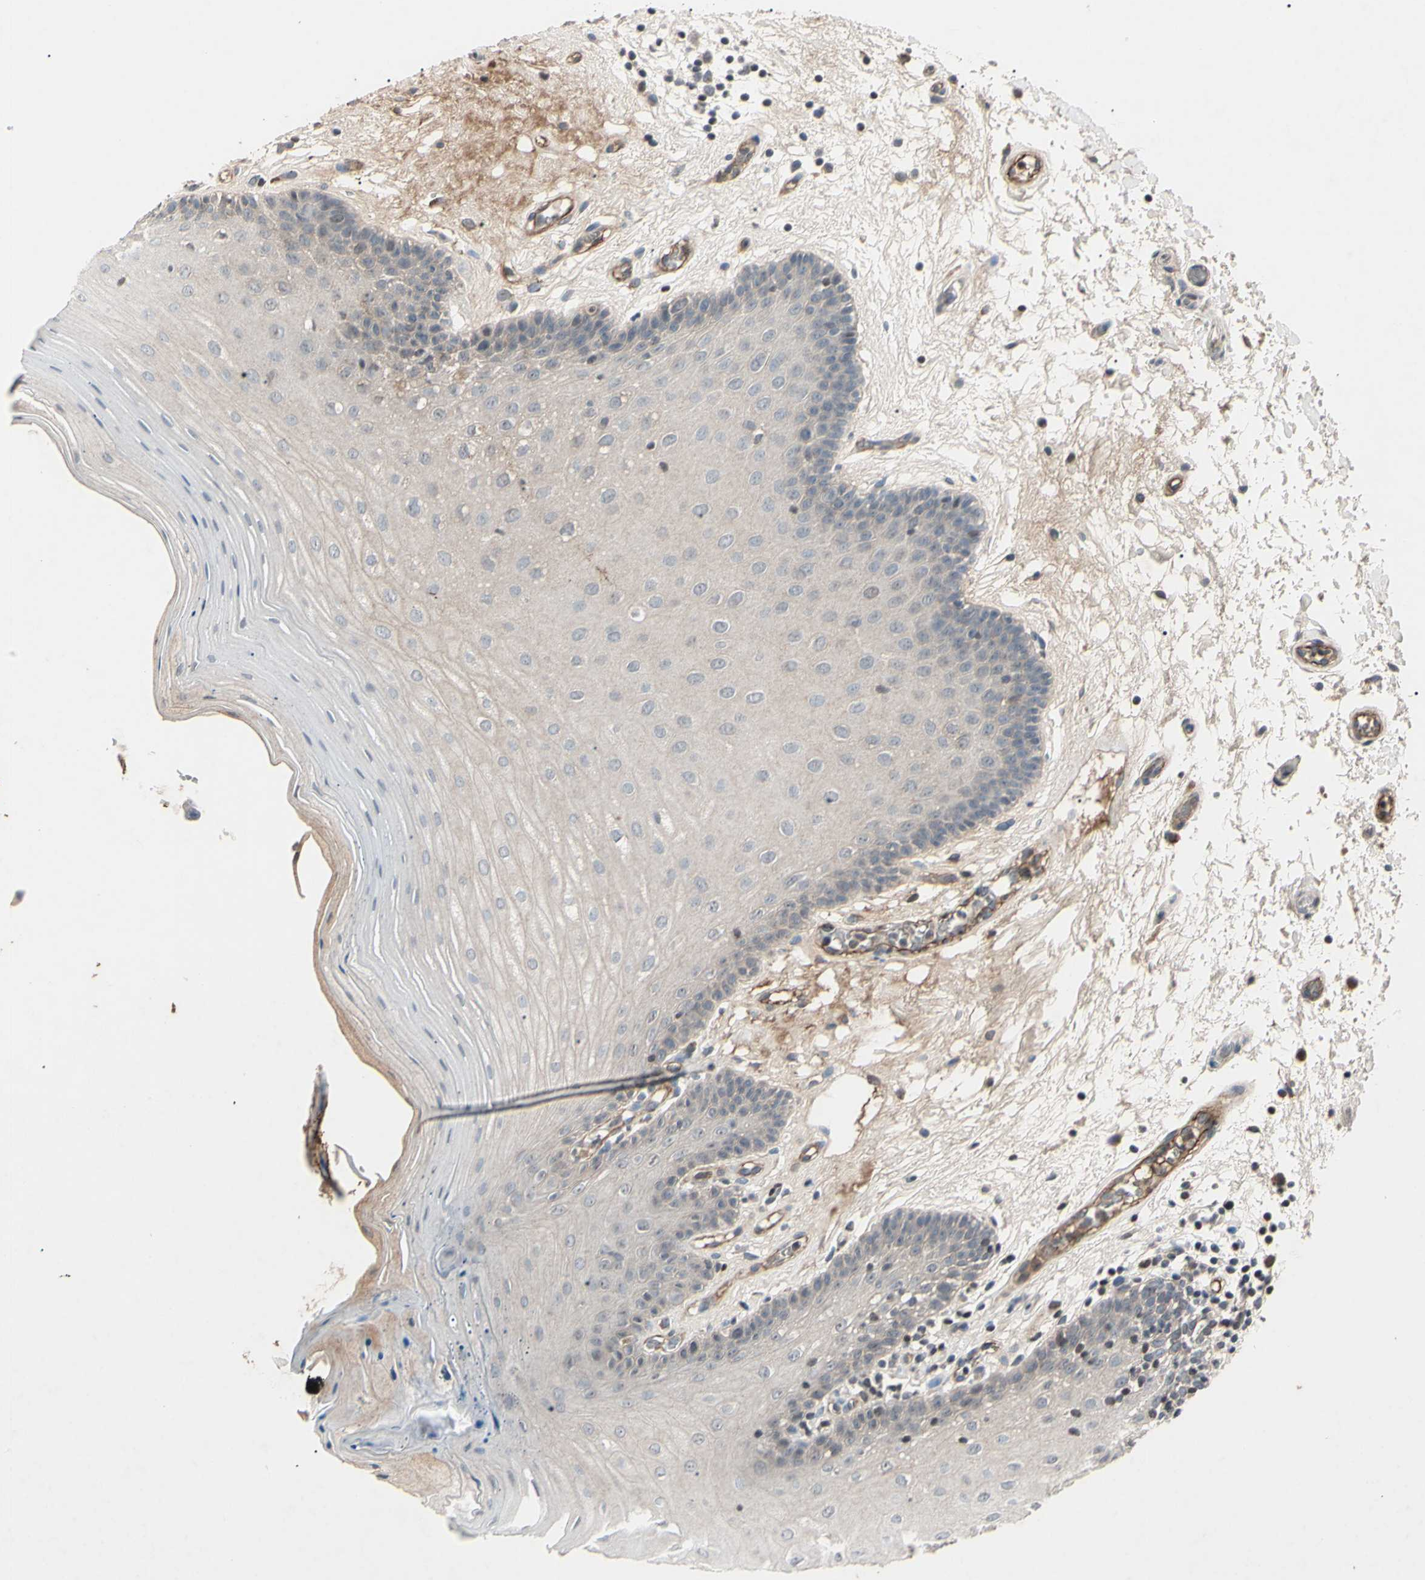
{"staining": {"intensity": "weak", "quantity": "<25%", "location": "cytoplasmic/membranous"}, "tissue": "oral mucosa", "cell_type": "Squamous epithelial cells", "image_type": "normal", "snomed": [{"axis": "morphology", "description": "Normal tissue, NOS"}, {"axis": "morphology", "description": "Squamous cell carcinoma, NOS"}, {"axis": "topography", "description": "Skeletal muscle"}, {"axis": "topography", "description": "Oral tissue"}, {"axis": "topography", "description": "Head-Neck"}], "caption": "Squamous epithelial cells show no significant protein expression in unremarkable oral mucosa. Nuclei are stained in blue.", "gene": "AEBP1", "patient": {"sex": "male", "age": 71}}